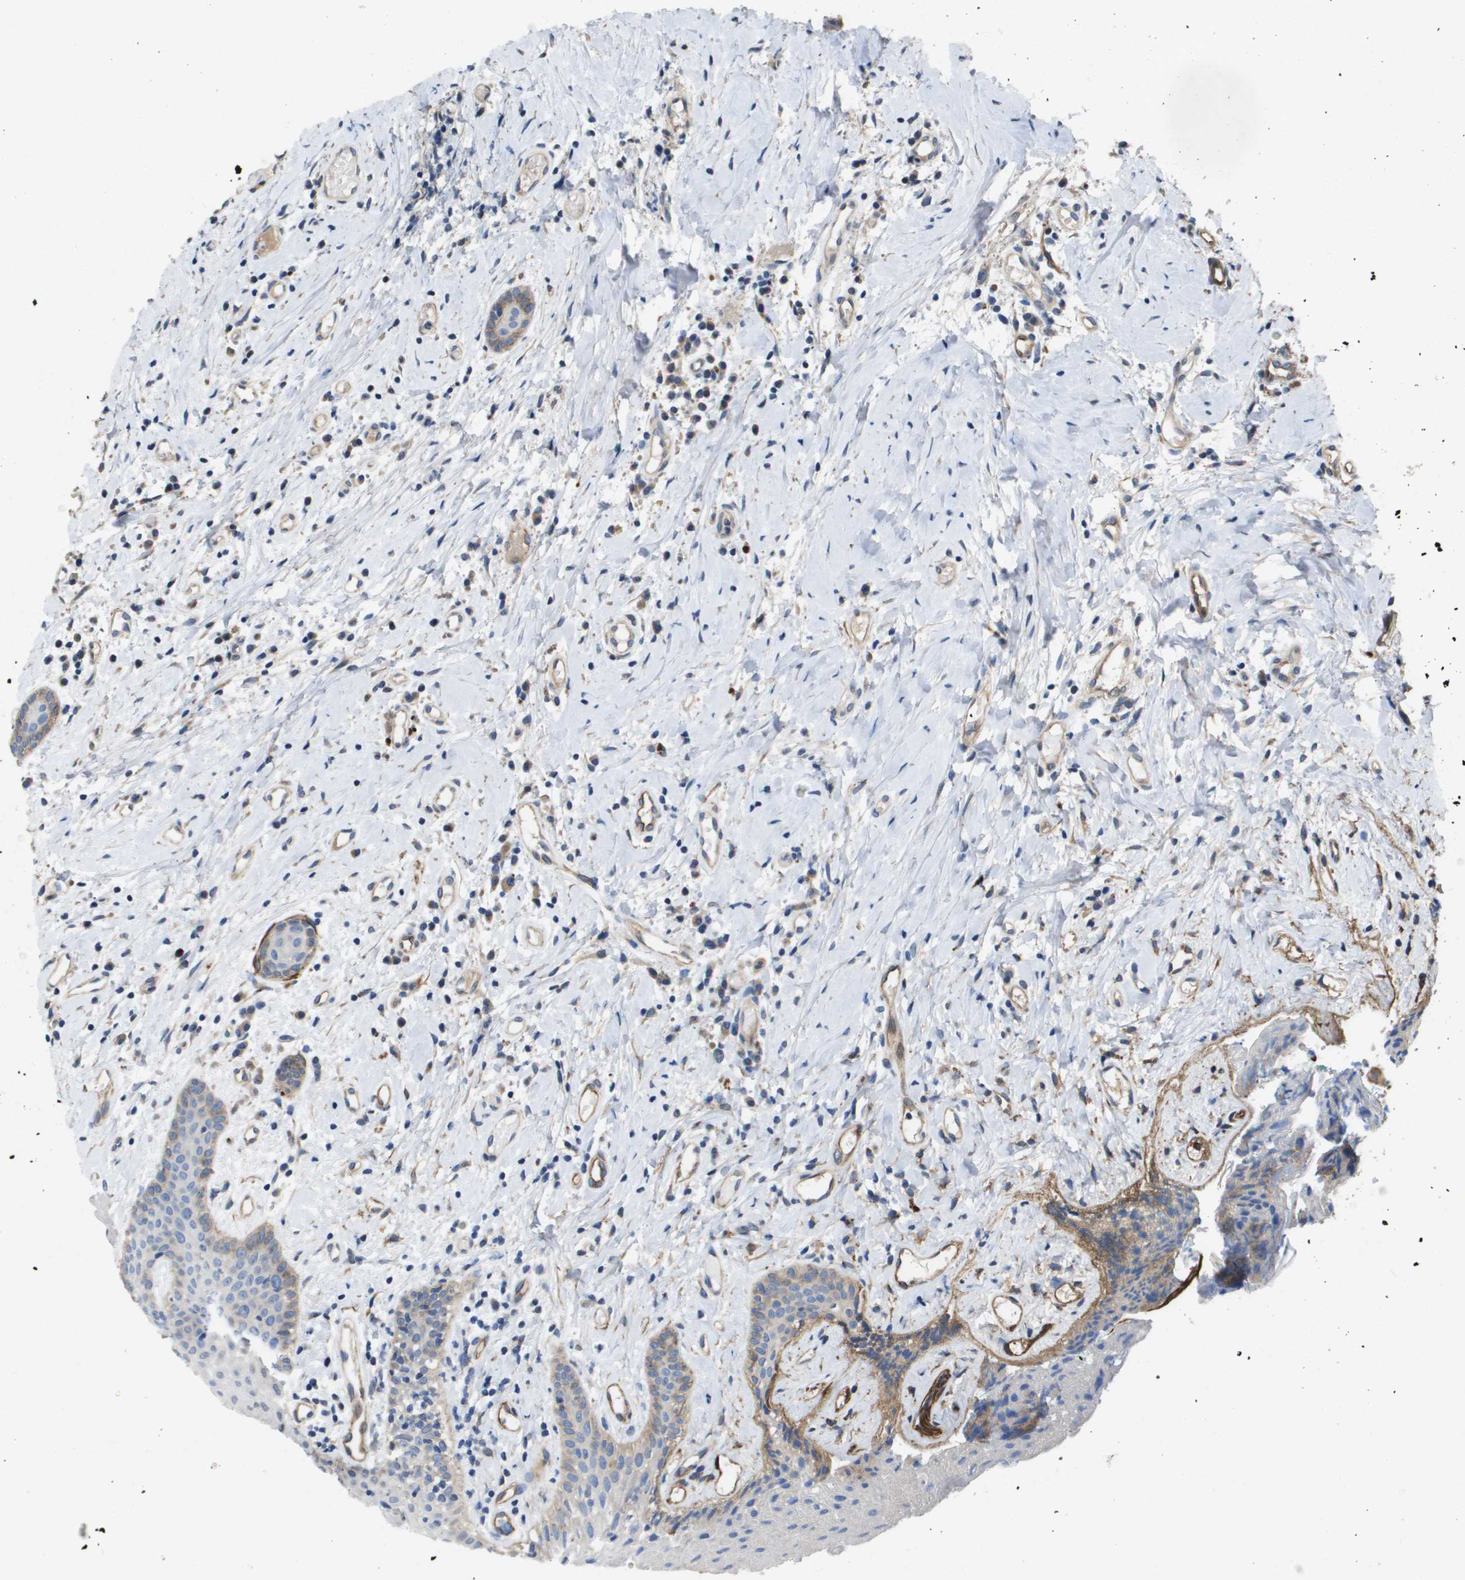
{"staining": {"intensity": "moderate", "quantity": "25%-75%", "location": "cytoplasmic/membranous"}, "tissue": "oral mucosa", "cell_type": "Squamous epithelial cells", "image_type": "normal", "snomed": [{"axis": "morphology", "description": "Normal tissue, NOS"}, {"axis": "morphology", "description": "Squamous cell carcinoma, NOS"}, {"axis": "topography", "description": "Oral tissue"}, {"axis": "topography", "description": "Salivary gland"}, {"axis": "topography", "description": "Head-Neck"}], "caption": "Immunohistochemical staining of normal oral mucosa displays moderate cytoplasmic/membranous protein staining in about 25%-75% of squamous epithelial cells.", "gene": "ENTPD2", "patient": {"sex": "female", "age": 62}}